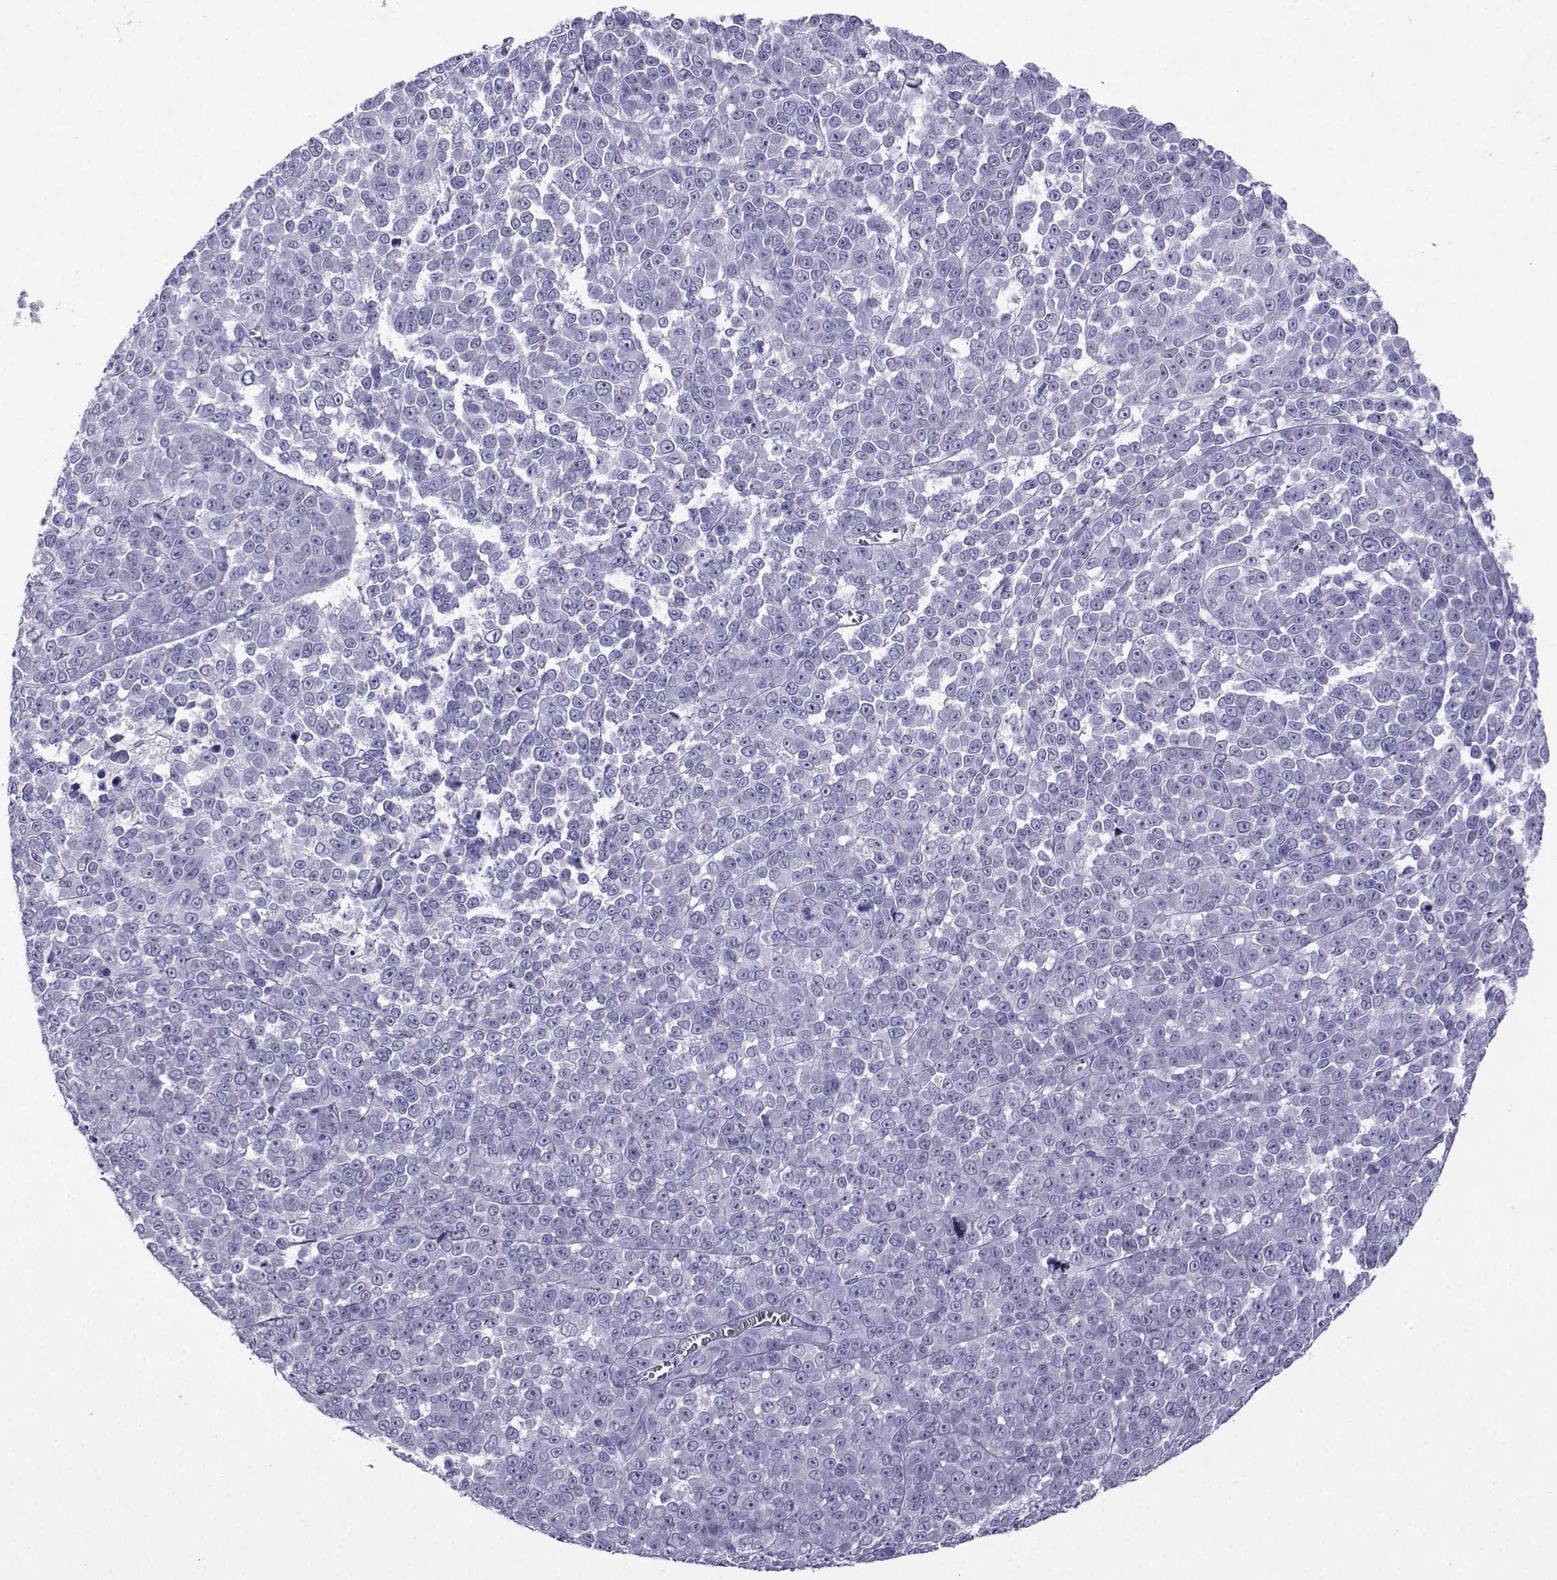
{"staining": {"intensity": "negative", "quantity": "none", "location": "none"}, "tissue": "melanoma", "cell_type": "Tumor cells", "image_type": "cancer", "snomed": [{"axis": "morphology", "description": "Malignant melanoma, NOS"}, {"axis": "topography", "description": "Skin"}], "caption": "Histopathology image shows no protein expression in tumor cells of melanoma tissue.", "gene": "CRYBB1", "patient": {"sex": "female", "age": 95}}